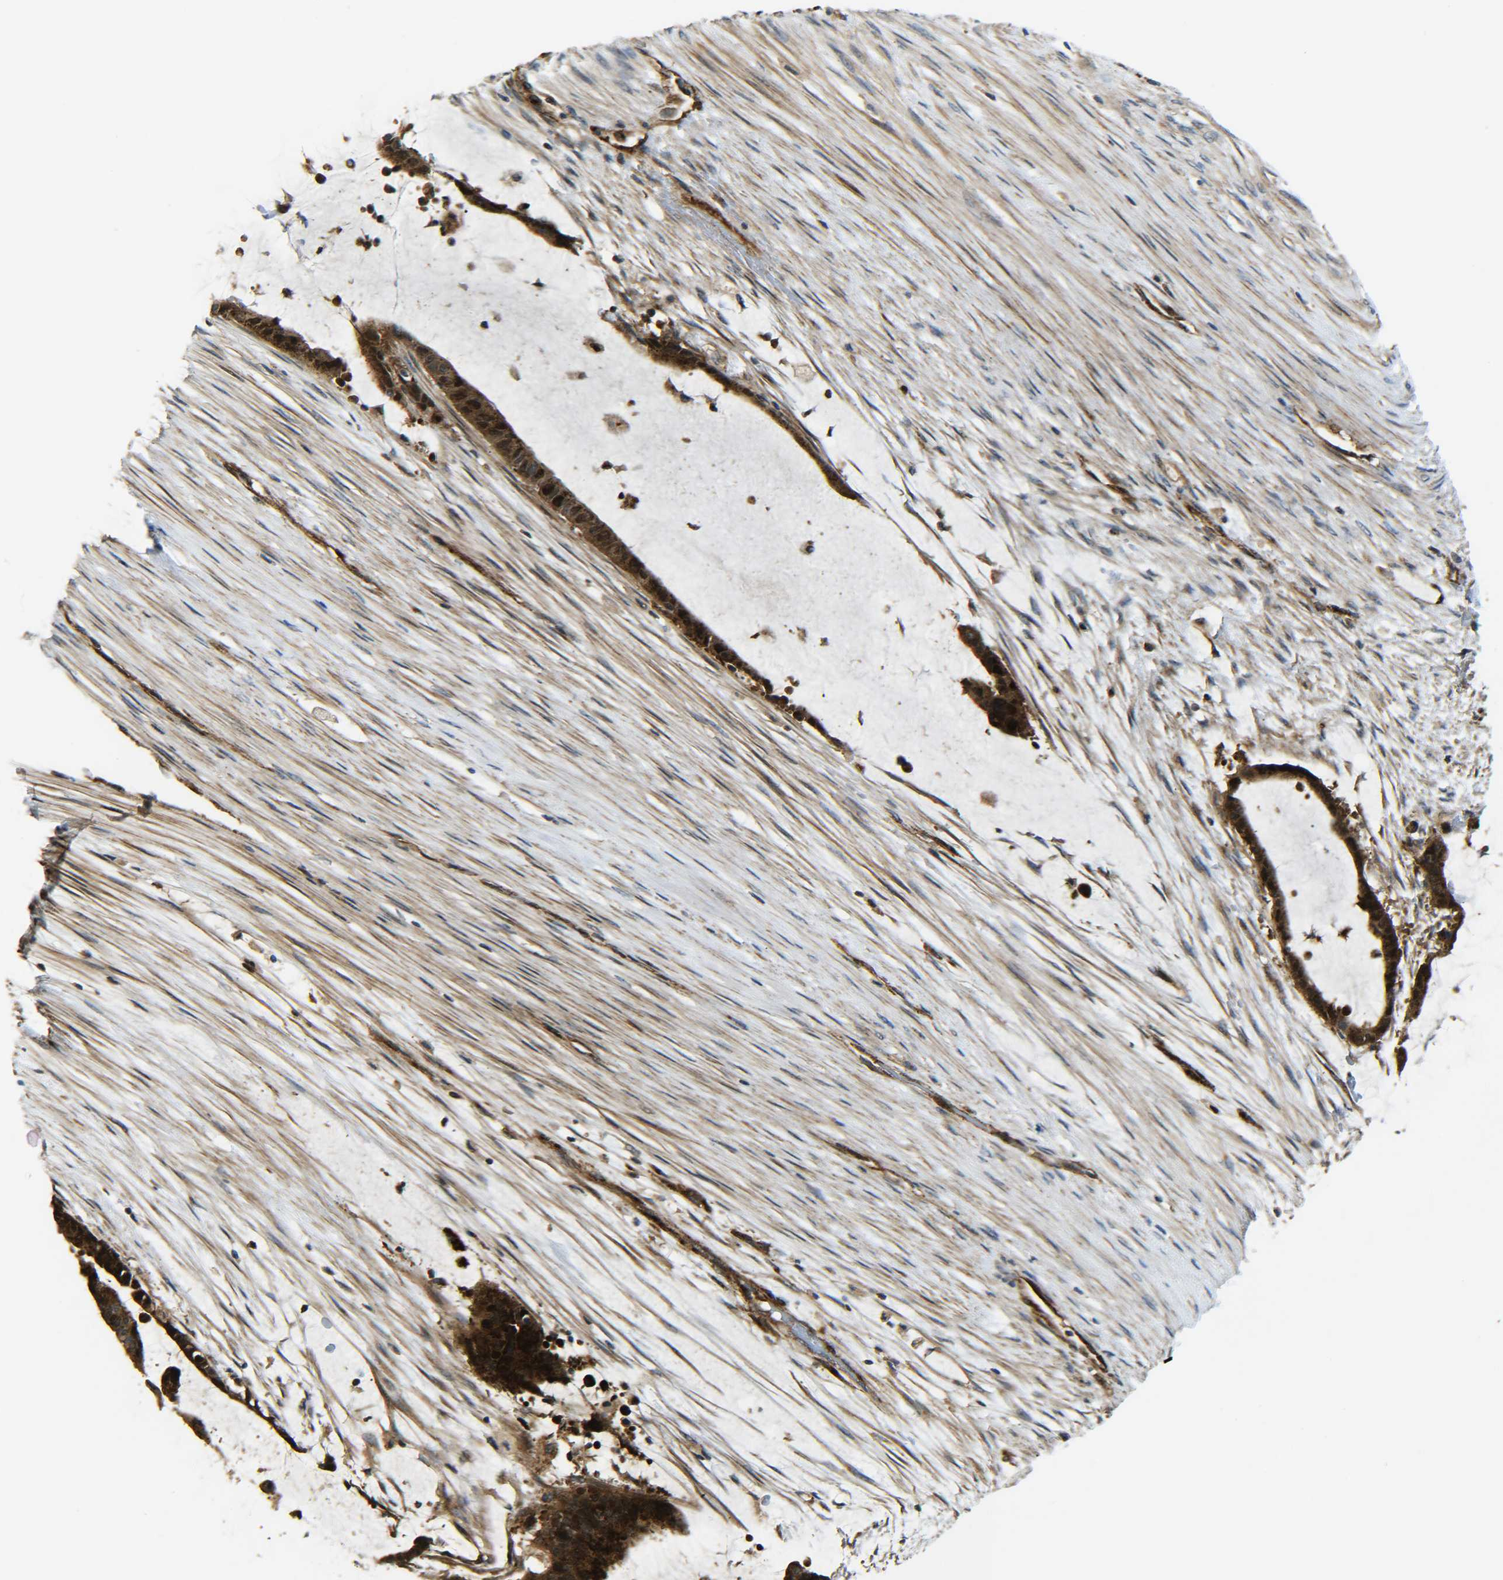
{"staining": {"intensity": "strong", "quantity": ">75%", "location": "cytoplasmic/membranous,nuclear"}, "tissue": "liver cancer", "cell_type": "Tumor cells", "image_type": "cancer", "snomed": [{"axis": "morphology", "description": "Cholangiocarcinoma"}, {"axis": "topography", "description": "Liver"}], "caption": "Human cholangiocarcinoma (liver) stained with a brown dye exhibits strong cytoplasmic/membranous and nuclear positive staining in about >75% of tumor cells.", "gene": "ECE1", "patient": {"sex": "female", "age": 73}}